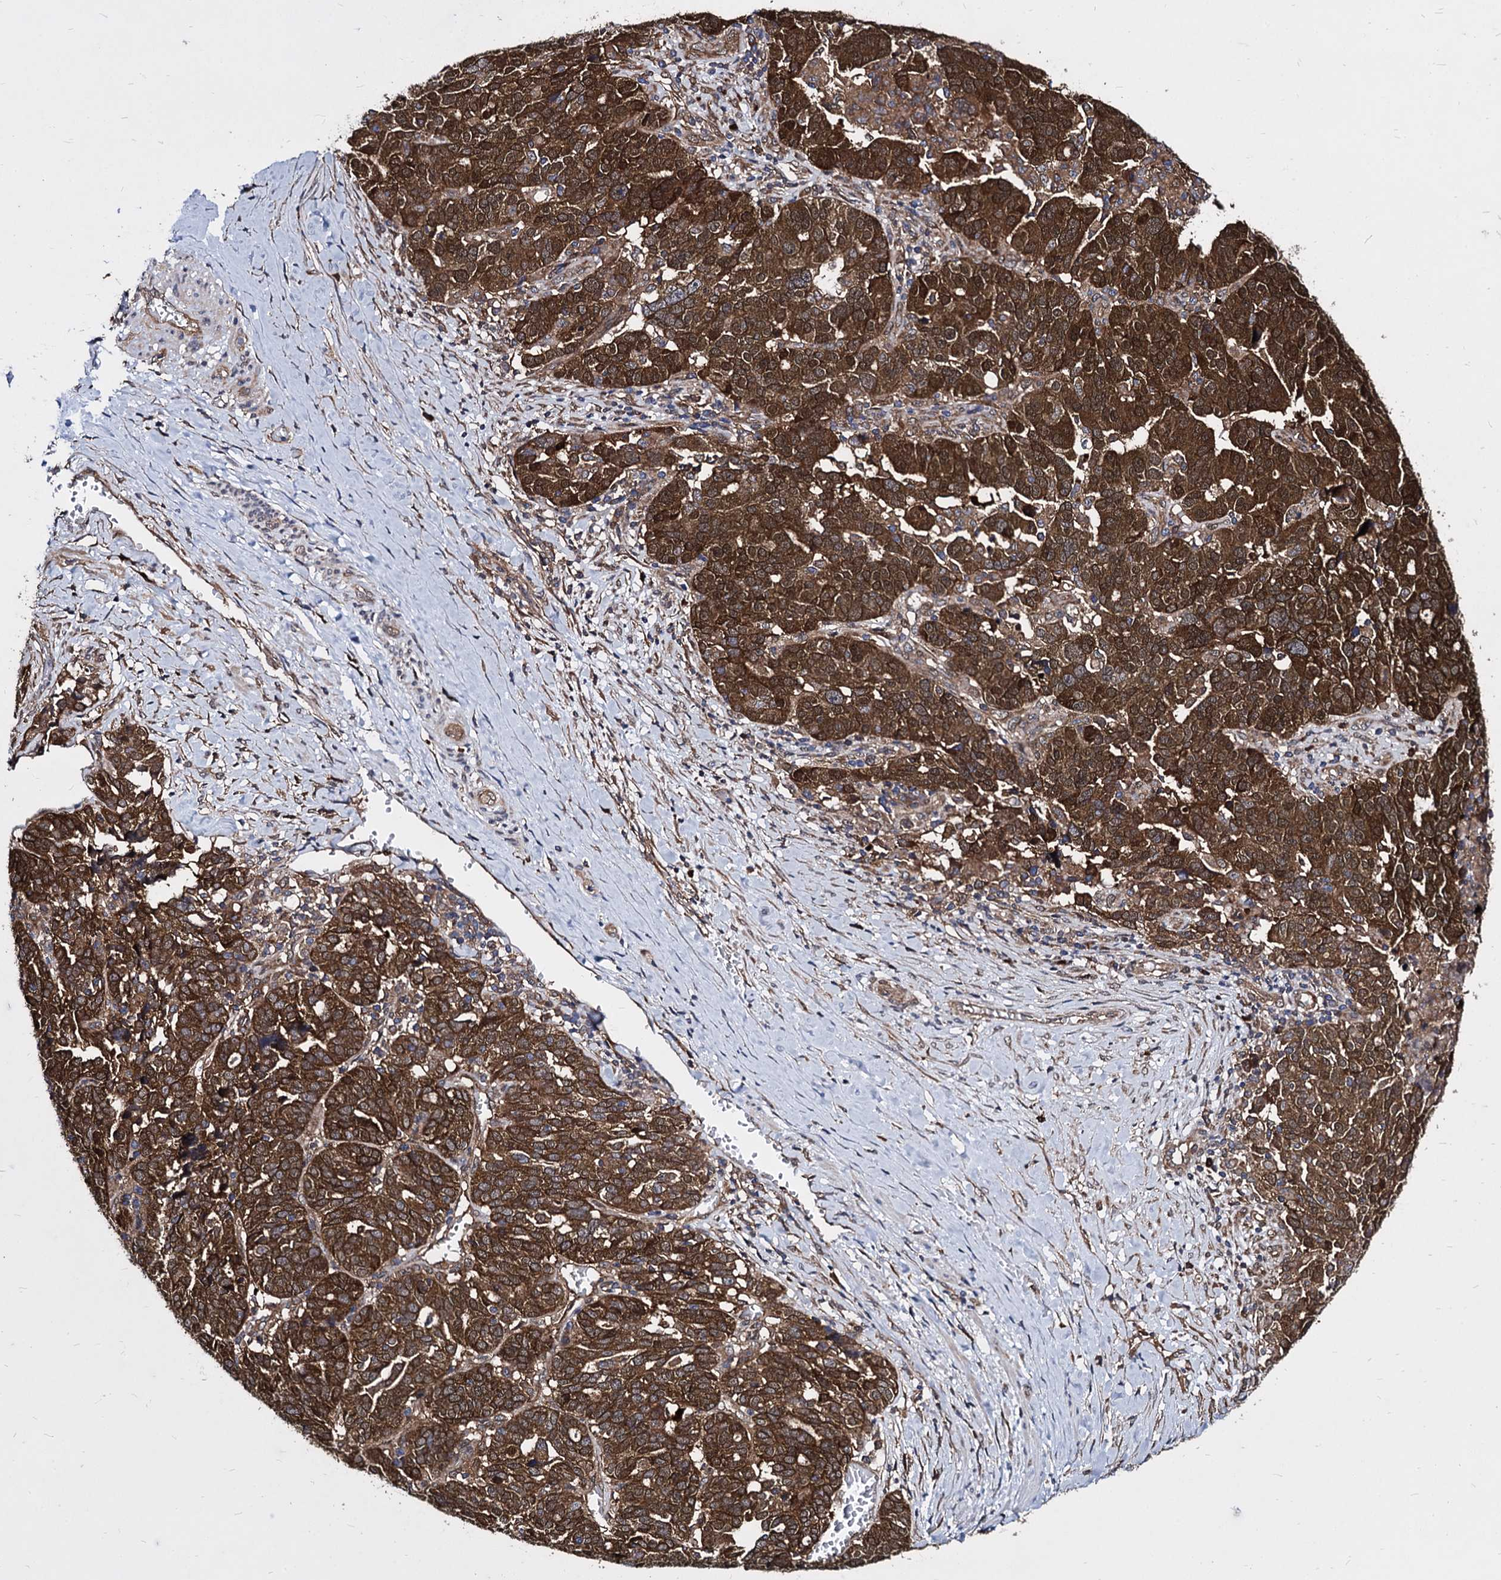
{"staining": {"intensity": "strong", "quantity": ">75%", "location": "cytoplasmic/membranous,nuclear"}, "tissue": "ovarian cancer", "cell_type": "Tumor cells", "image_type": "cancer", "snomed": [{"axis": "morphology", "description": "Cystadenocarcinoma, serous, NOS"}, {"axis": "topography", "description": "Ovary"}], "caption": "Brown immunohistochemical staining in human ovarian serous cystadenocarcinoma exhibits strong cytoplasmic/membranous and nuclear expression in approximately >75% of tumor cells. (DAB (3,3'-diaminobenzidine) IHC with brightfield microscopy, high magnification).", "gene": "NME1", "patient": {"sex": "female", "age": 59}}